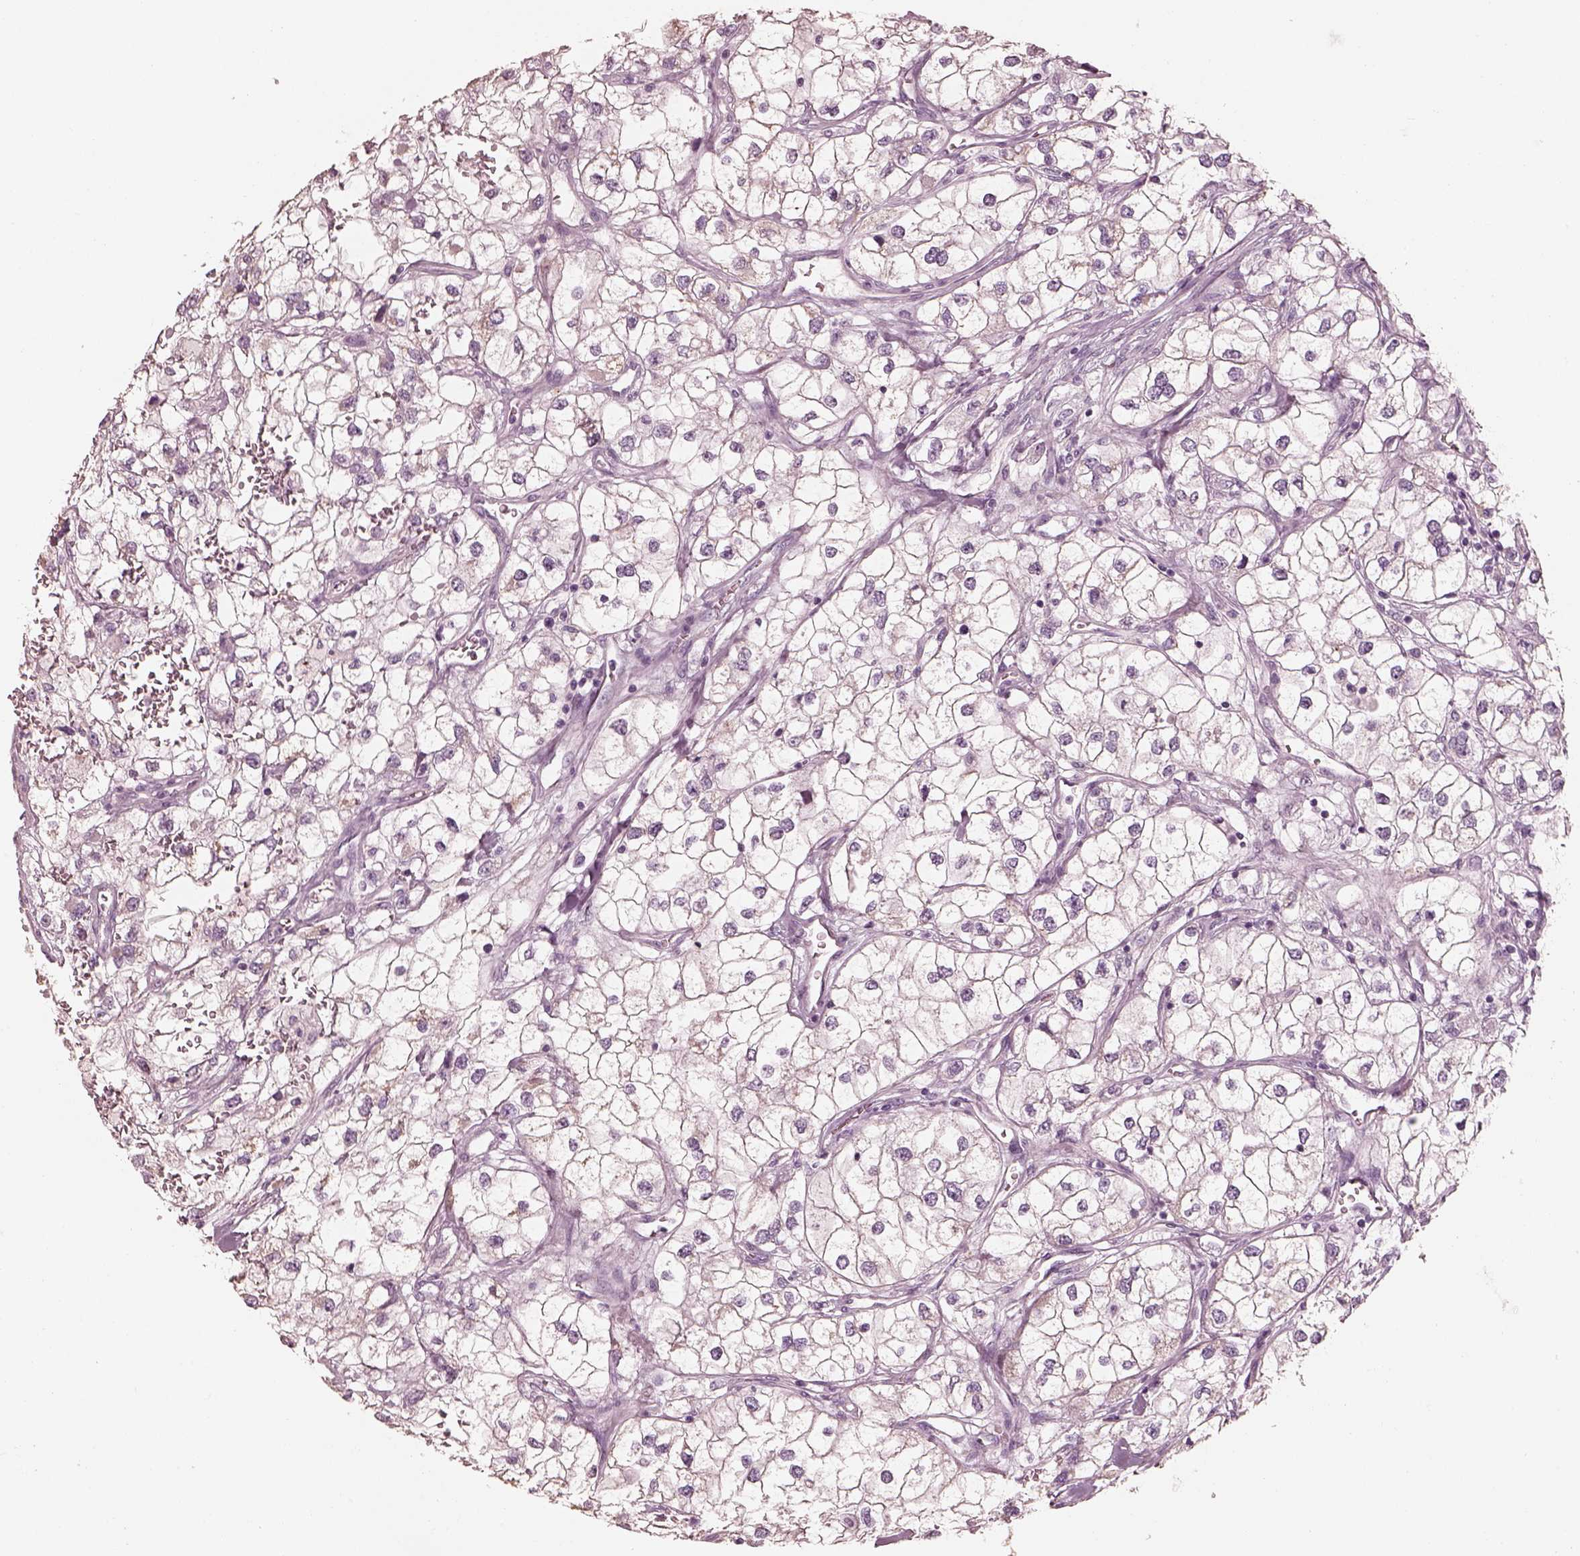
{"staining": {"intensity": "negative", "quantity": "none", "location": "none"}, "tissue": "renal cancer", "cell_type": "Tumor cells", "image_type": "cancer", "snomed": [{"axis": "morphology", "description": "Adenocarcinoma, NOS"}, {"axis": "topography", "description": "Kidney"}], "caption": "DAB (3,3'-diaminobenzidine) immunohistochemical staining of renal adenocarcinoma reveals no significant expression in tumor cells.", "gene": "ZP4", "patient": {"sex": "male", "age": 59}}